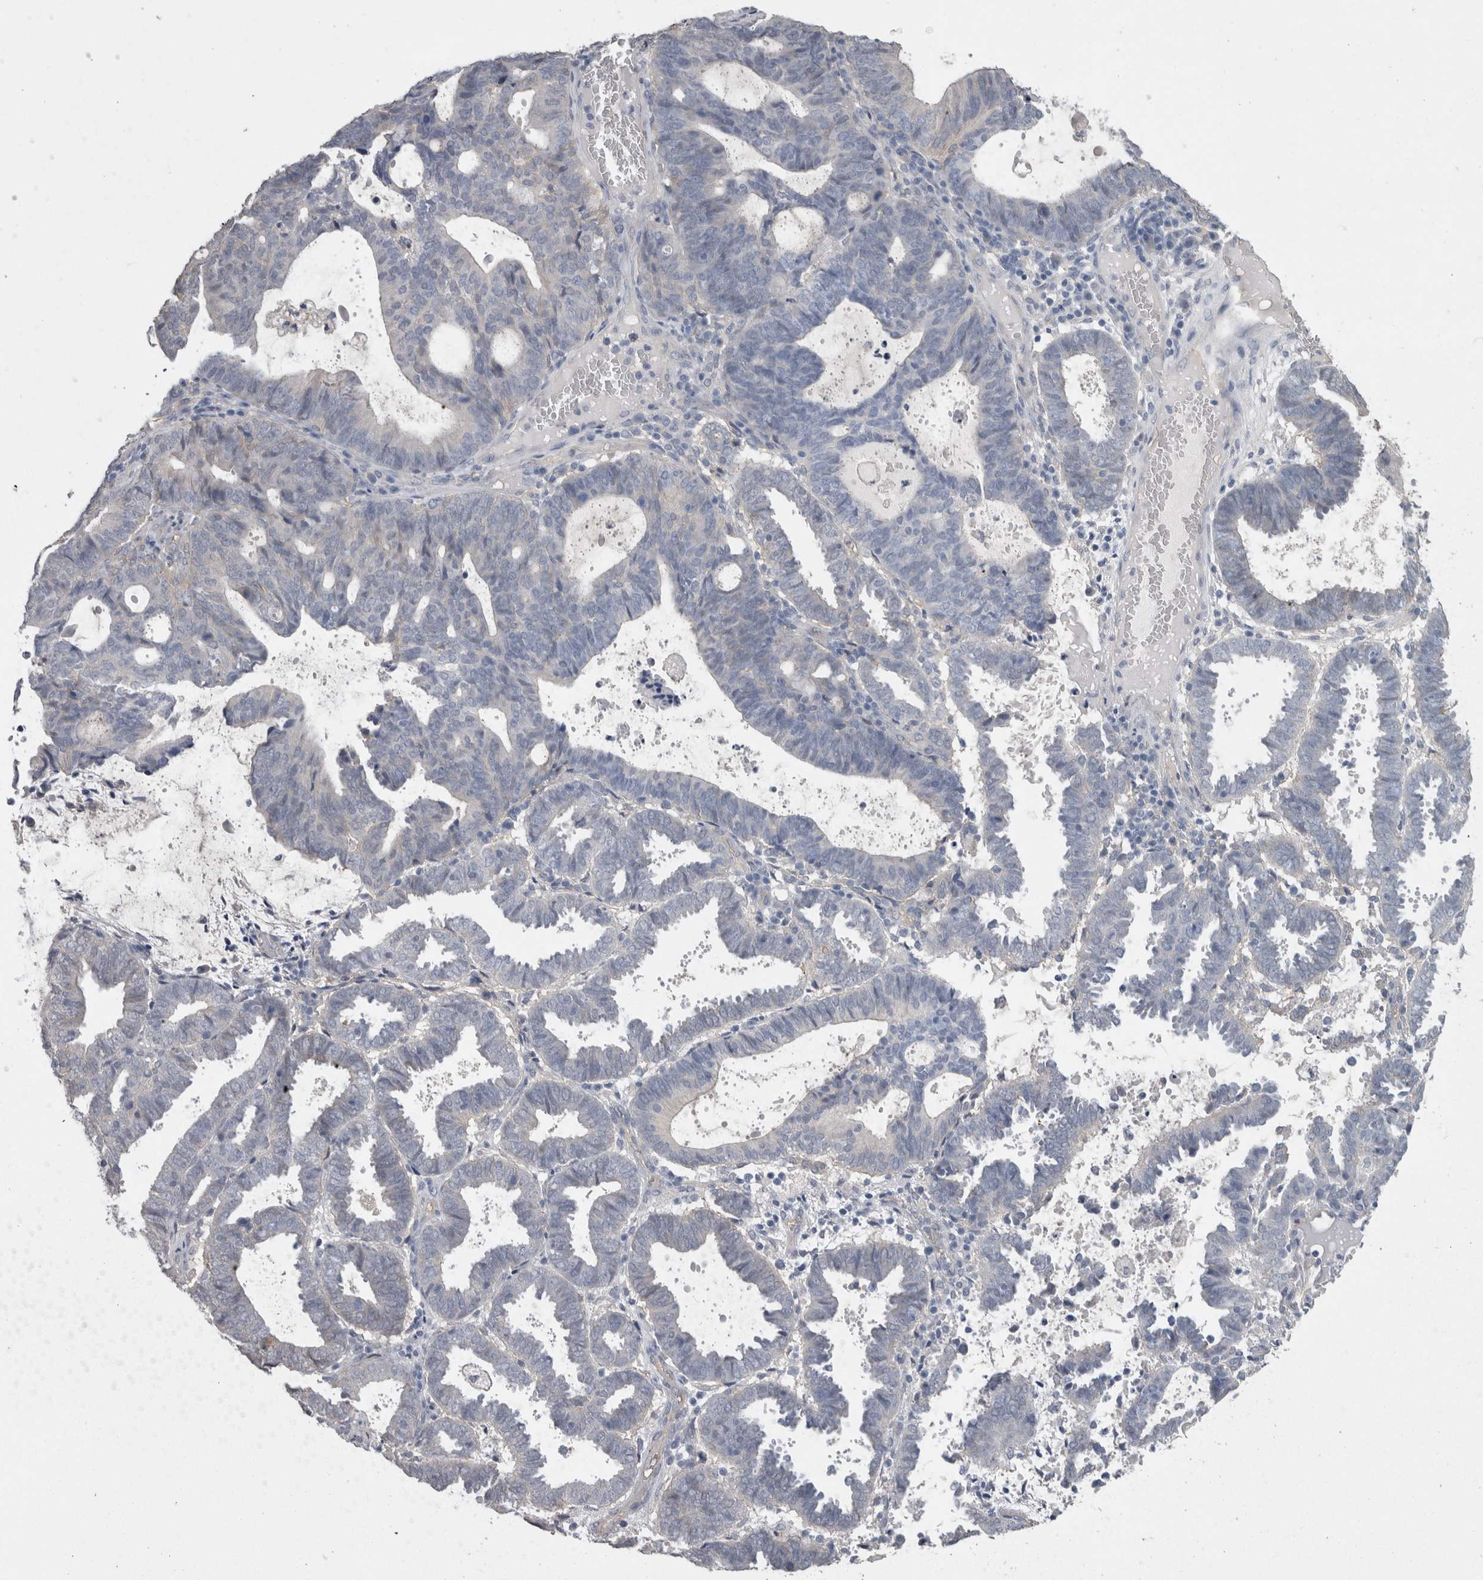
{"staining": {"intensity": "negative", "quantity": "none", "location": "none"}, "tissue": "endometrial cancer", "cell_type": "Tumor cells", "image_type": "cancer", "snomed": [{"axis": "morphology", "description": "Adenocarcinoma, NOS"}, {"axis": "topography", "description": "Uterus"}], "caption": "DAB (3,3'-diaminobenzidine) immunohistochemical staining of endometrial cancer (adenocarcinoma) exhibits no significant staining in tumor cells.", "gene": "NECTIN2", "patient": {"sex": "female", "age": 83}}